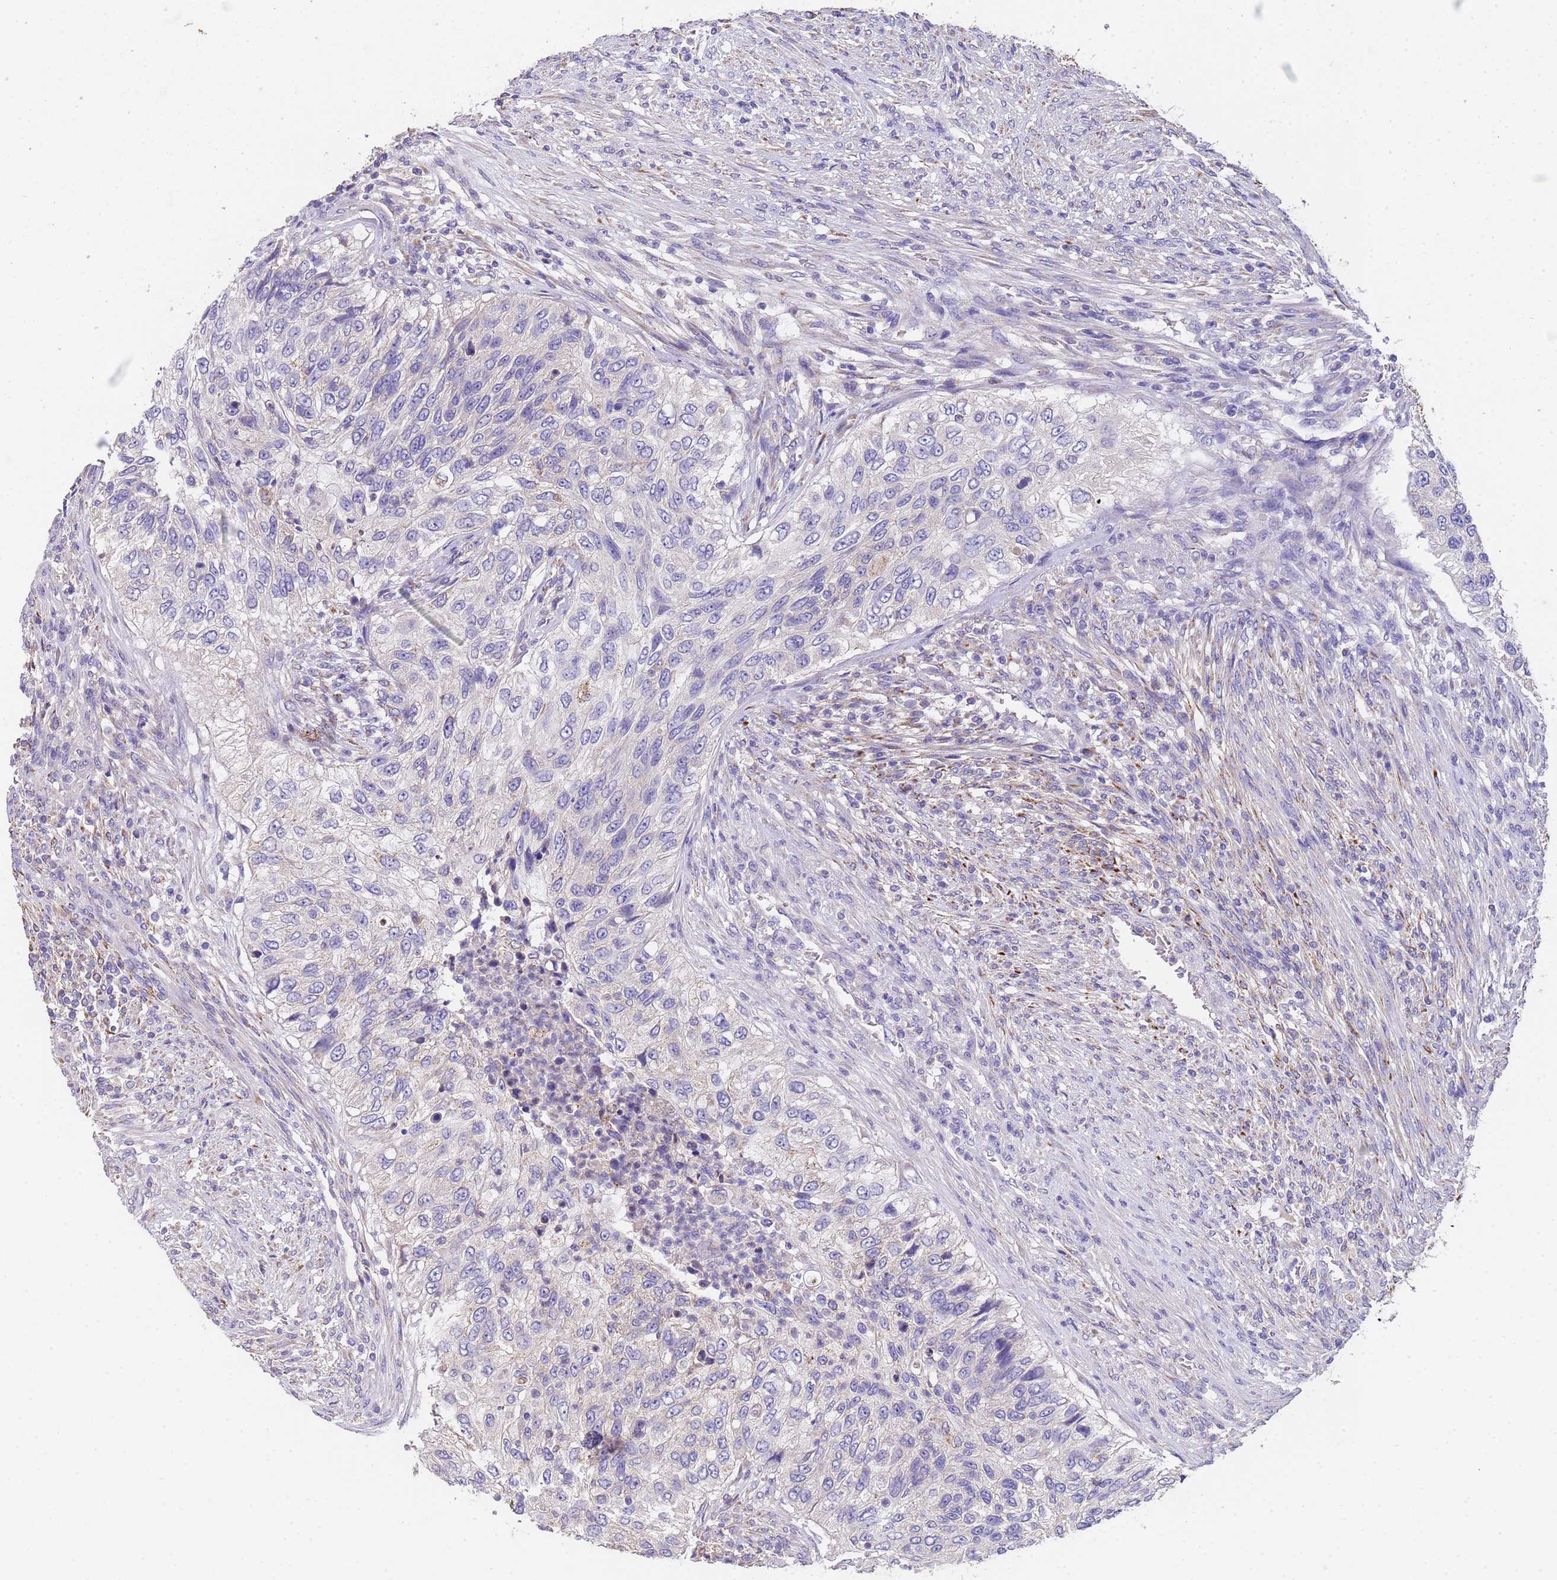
{"staining": {"intensity": "negative", "quantity": "none", "location": "none"}, "tissue": "urothelial cancer", "cell_type": "Tumor cells", "image_type": "cancer", "snomed": [{"axis": "morphology", "description": "Urothelial carcinoma, High grade"}, {"axis": "topography", "description": "Urinary bladder"}], "caption": "This is an immunohistochemistry (IHC) micrograph of urothelial cancer. There is no staining in tumor cells.", "gene": "SLC24A3", "patient": {"sex": "female", "age": 60}}